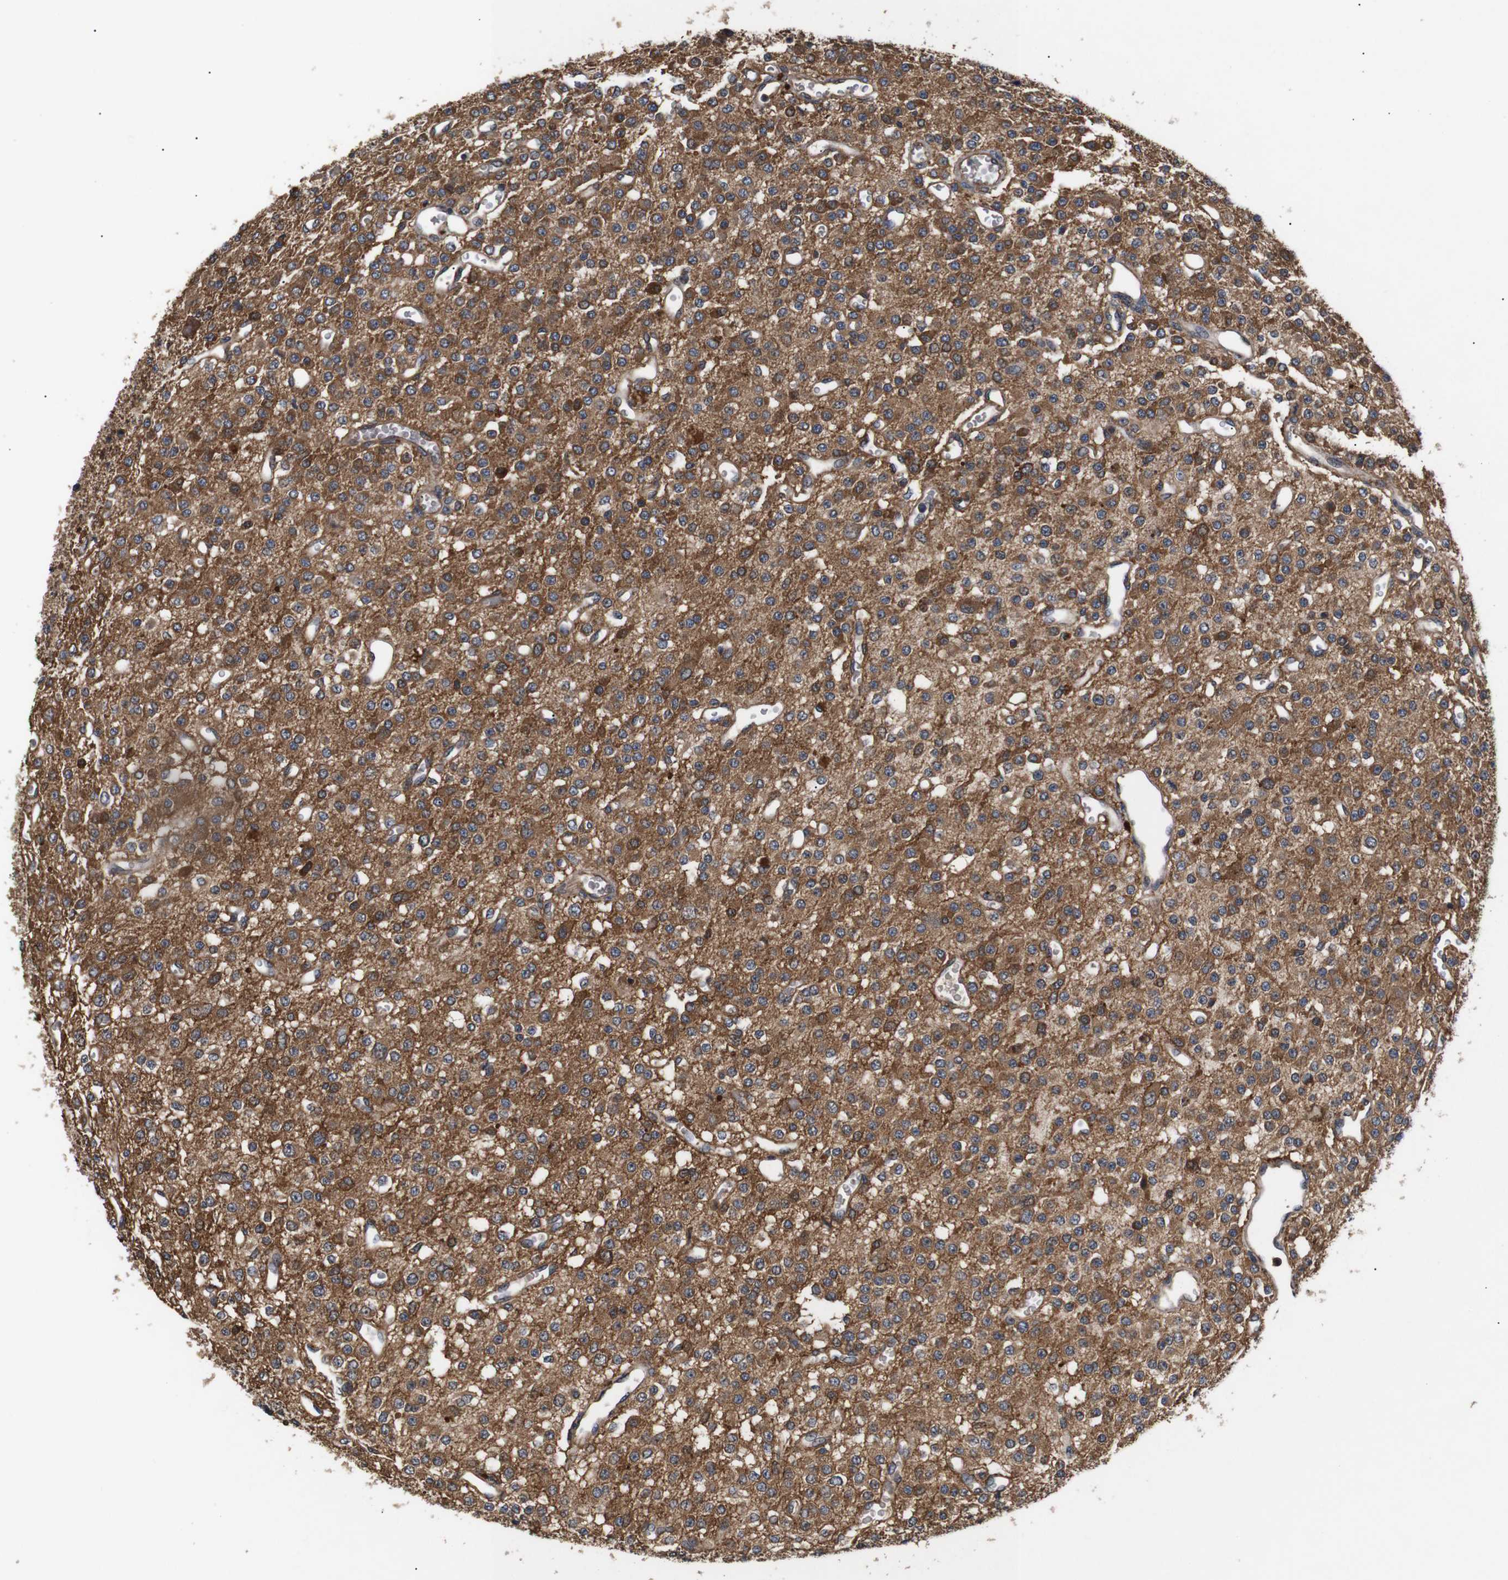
{"staining": {"intensity": "moderate", "quantity": "25%-75%", "location": "cytoplasmic/membranous"}, "tissue": "glioma", "cell_type": "Tumor cells", "image_type": "cancer", "snomed": [{"axis": "morphology", "description": "Glioma, malignant, Low grade"}, {"axis": "topography", "description": "Brain"}], "caption": "Tumor cells demonstrate medium levels of moderate cytoplasmic/membranous staining in about 25%-75% of cells in glioma.", "gene": "DDR1", "patient": {"sex": "male", "age": 38}}